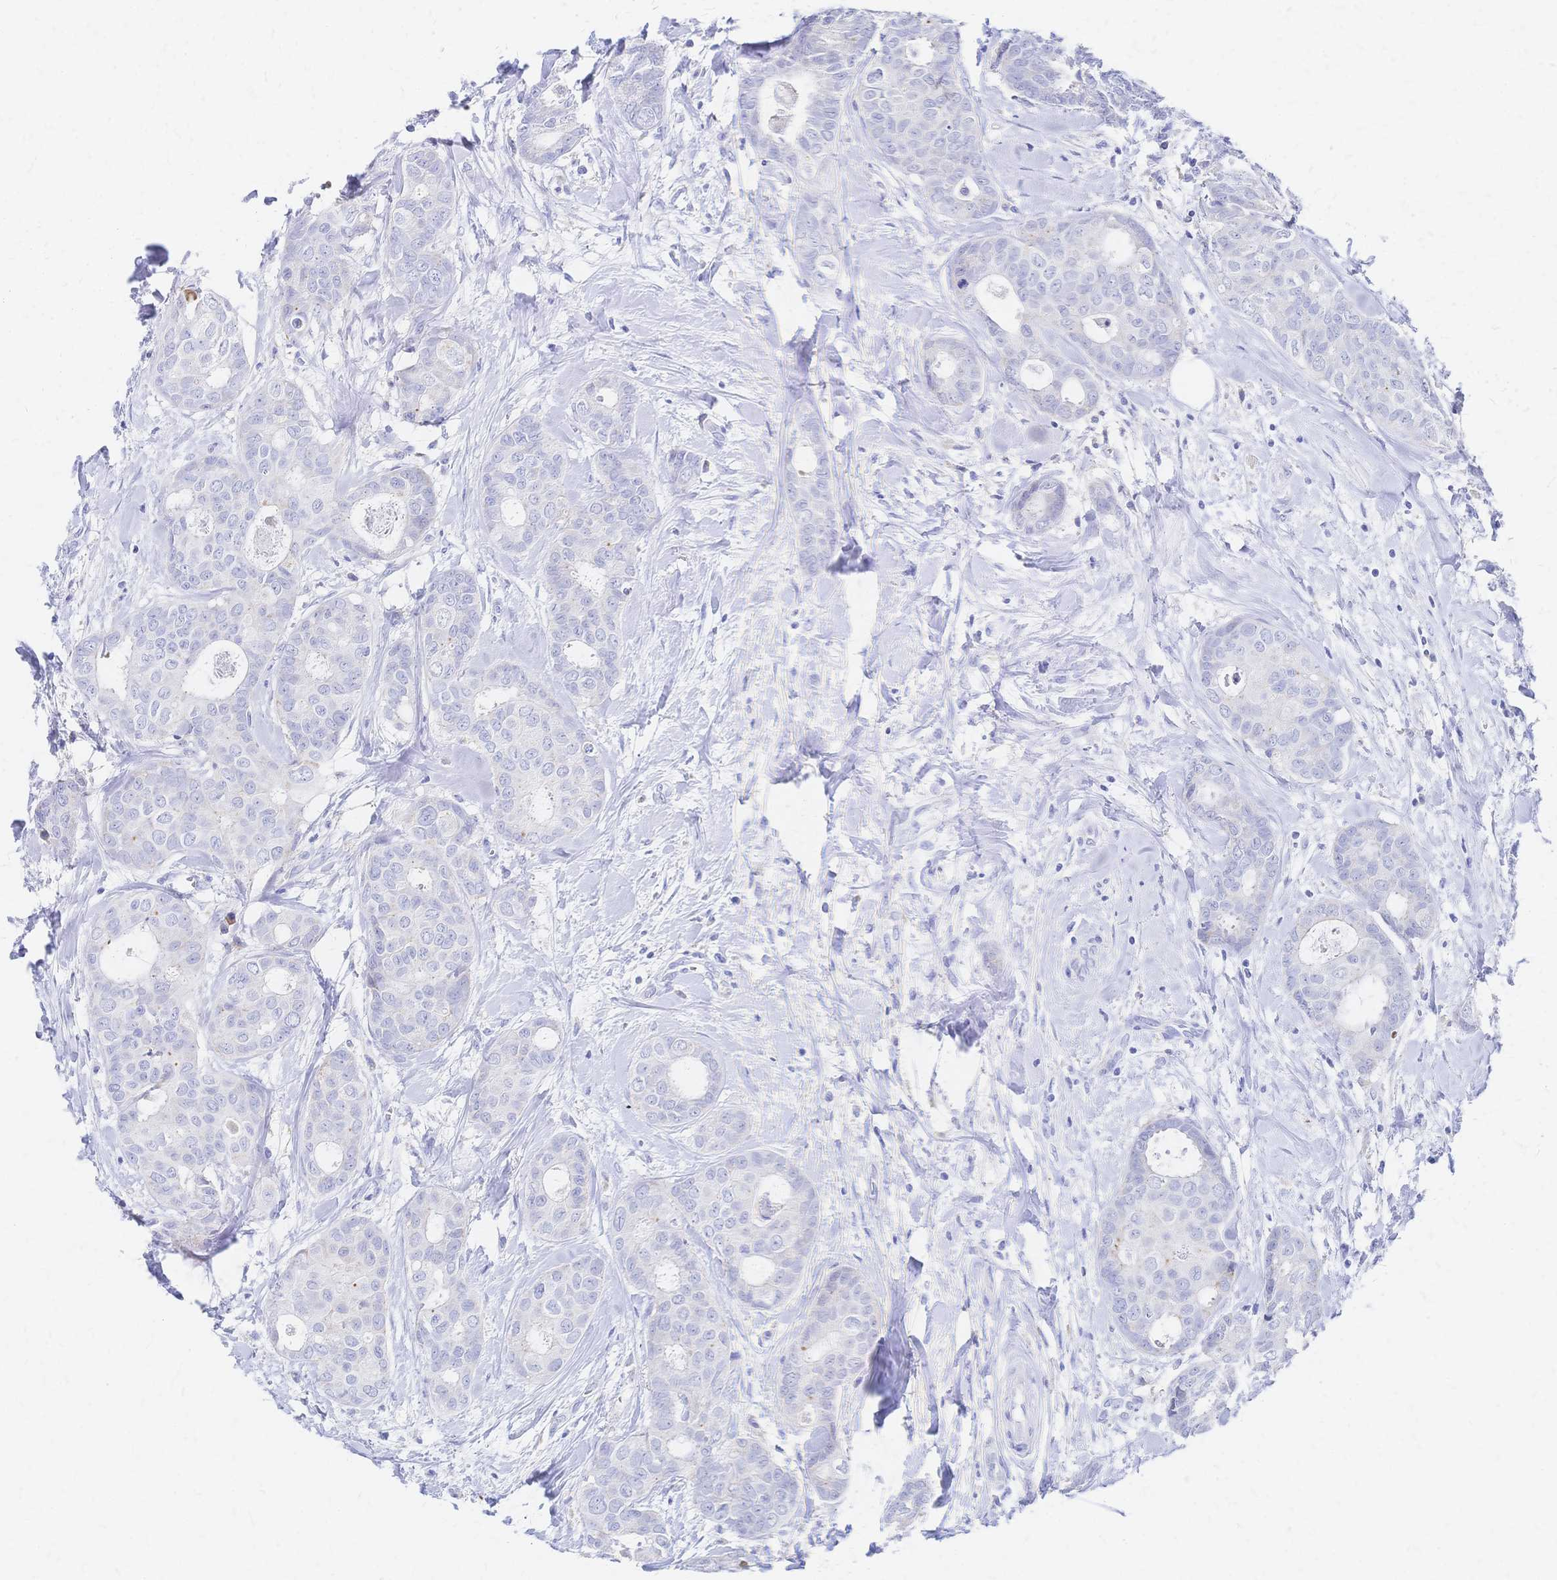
{"staining": {"intensity": "negative", "quantity": "none", "location": "none"}, "tissue": "breast cancer", "cell_type": "Tumor cells", "image_type": "cancer", "snomed": [{"axis": "morphology", "description": "Duct carcinoma"}, {"axis": "topography", "description": "Breast"}], "caption": "The micrograph shows no staining of tumor cells in invasive ductal carcinoma (breast).", "gene": "SLC5A1", "patient": {"sex": "female", "age": 45}}